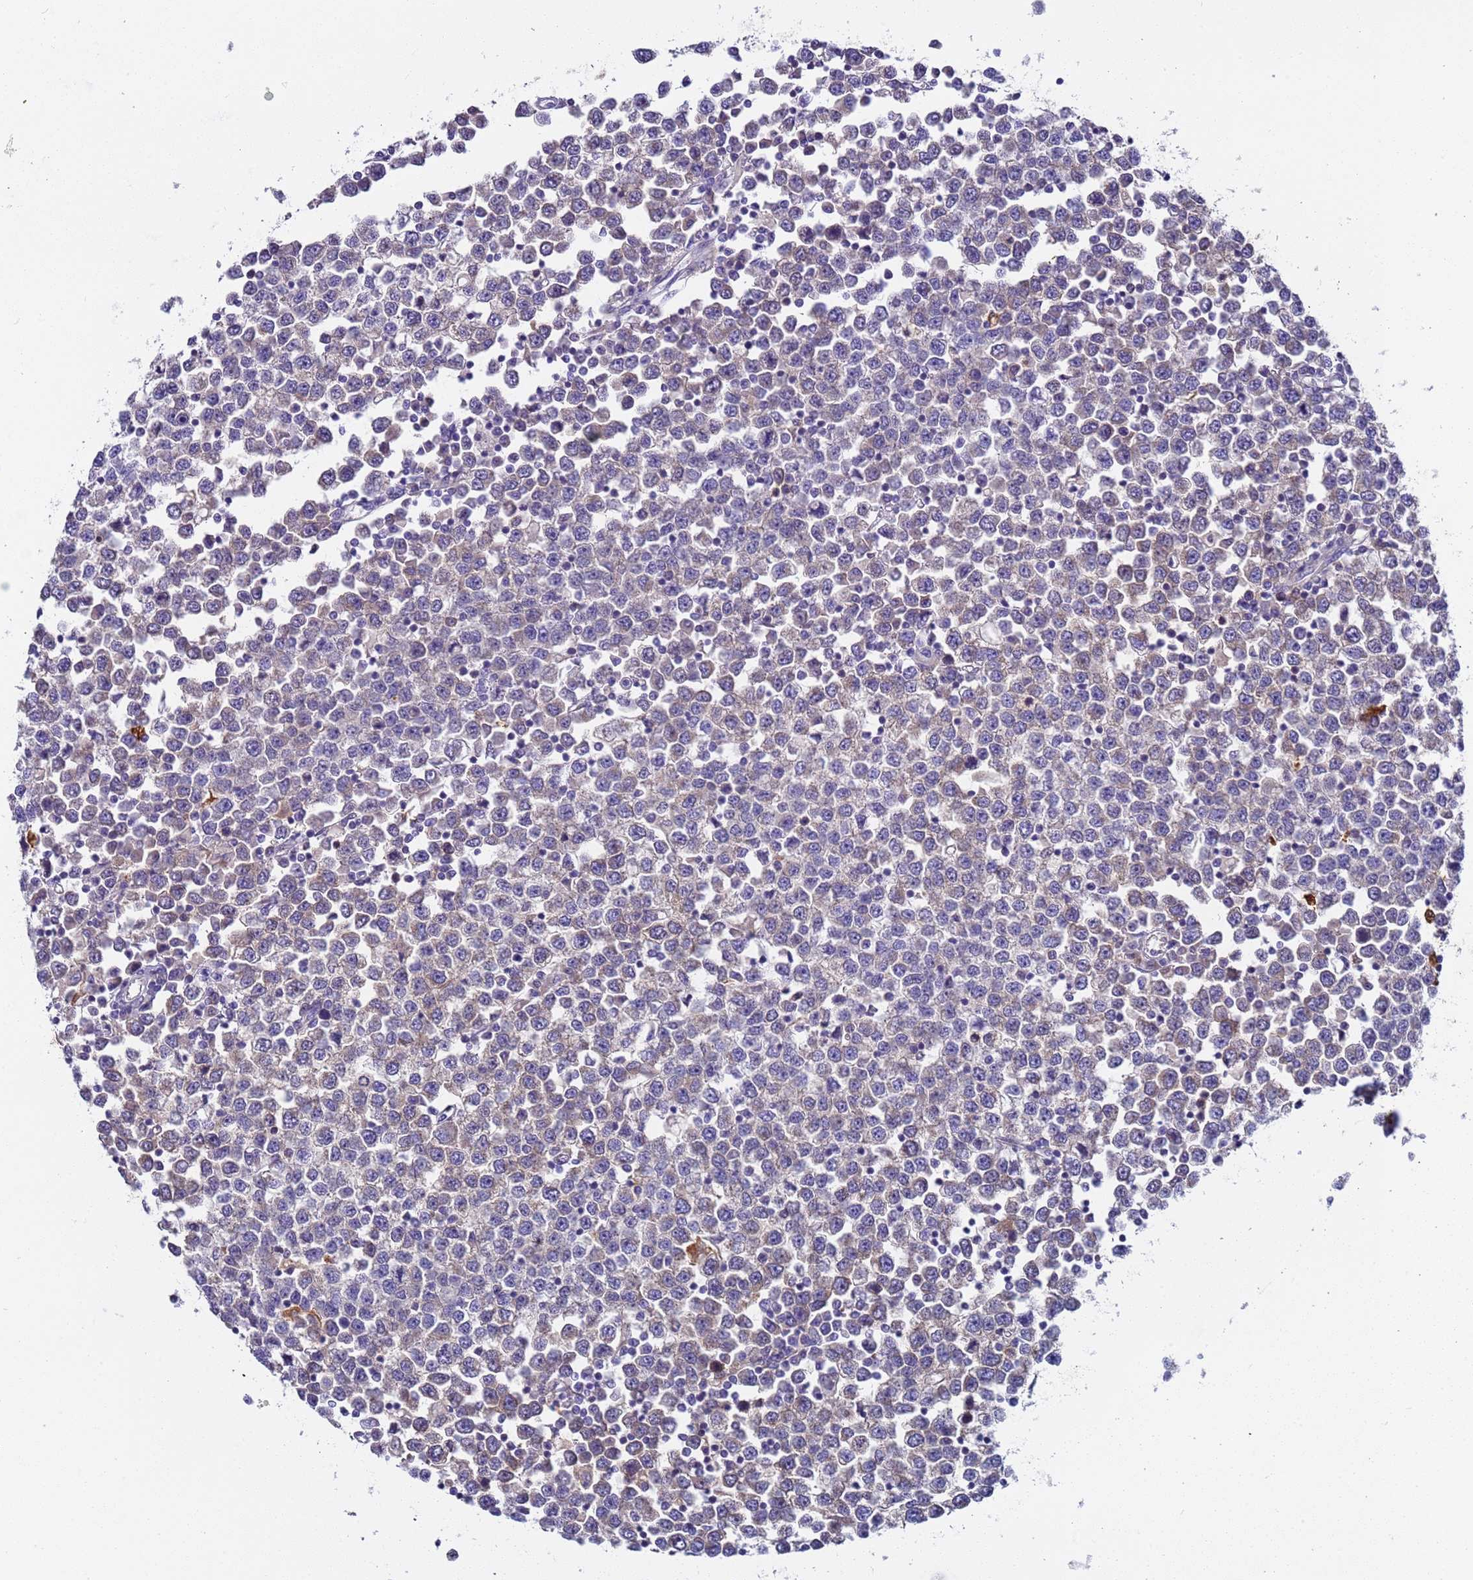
{"staining": {"intensity": "weak", "quantity": "<25%", "location": "cytoplasmic/membranous"}, "tissue": "testis cancer", "cell_type": "Tumor cells", "image_type": "cancer", "snomed": [{"axis": "morphology", "description": "Seminoma, NOS"}, {"axis": "topography", "description": "Testis"}], "caption": "The micrograph demonstrates no significant staining in tumor cells of seminoma (testis). (DAB (3,3'-diaminobenzidine) immunohistochemistry, high magnification).", "gene": "PAQR7", "patient": {"sex": "male", "age": 65}}